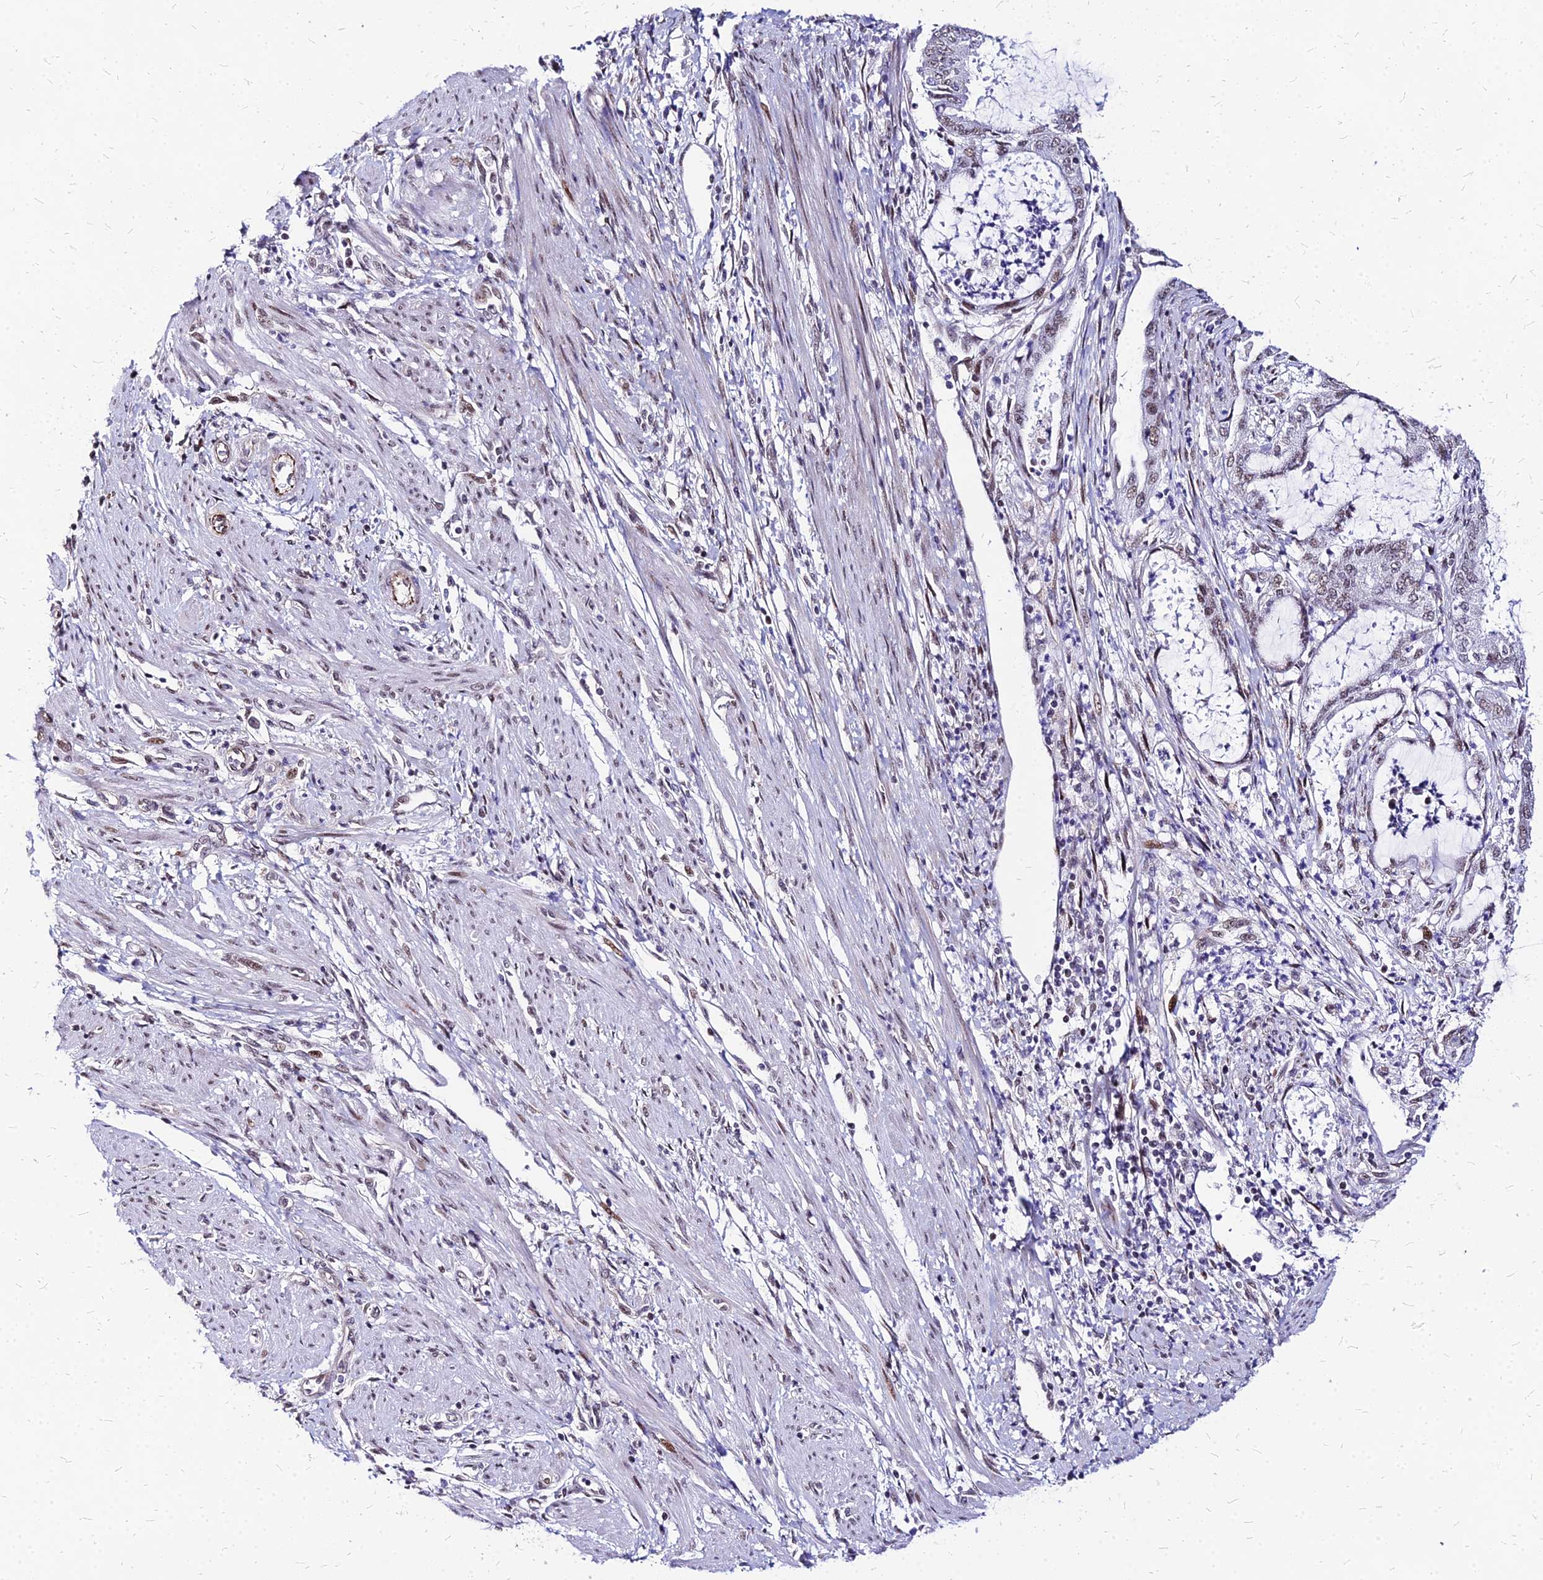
{"staining": {"intensity": "moderate", "quantity": ">75%", "location": "nuclear"}, "tissue": "endometrial cancer", "cell_type": "Tumor cells", "image_type": "cancer", "snomed": [{"axis": "morphology", "description": "Adenocarcinoma, NOS"}, {"axis": "topography", "description": "Endometrium"}], "caption": "Immunohistochemistry (IHC) of endometrial cancer reveals medium levels of moderate nuclear expression in approximately >75% of tumor cells.", "gene": "FDX2", "patient": {"sex": "female", "age": 51}}